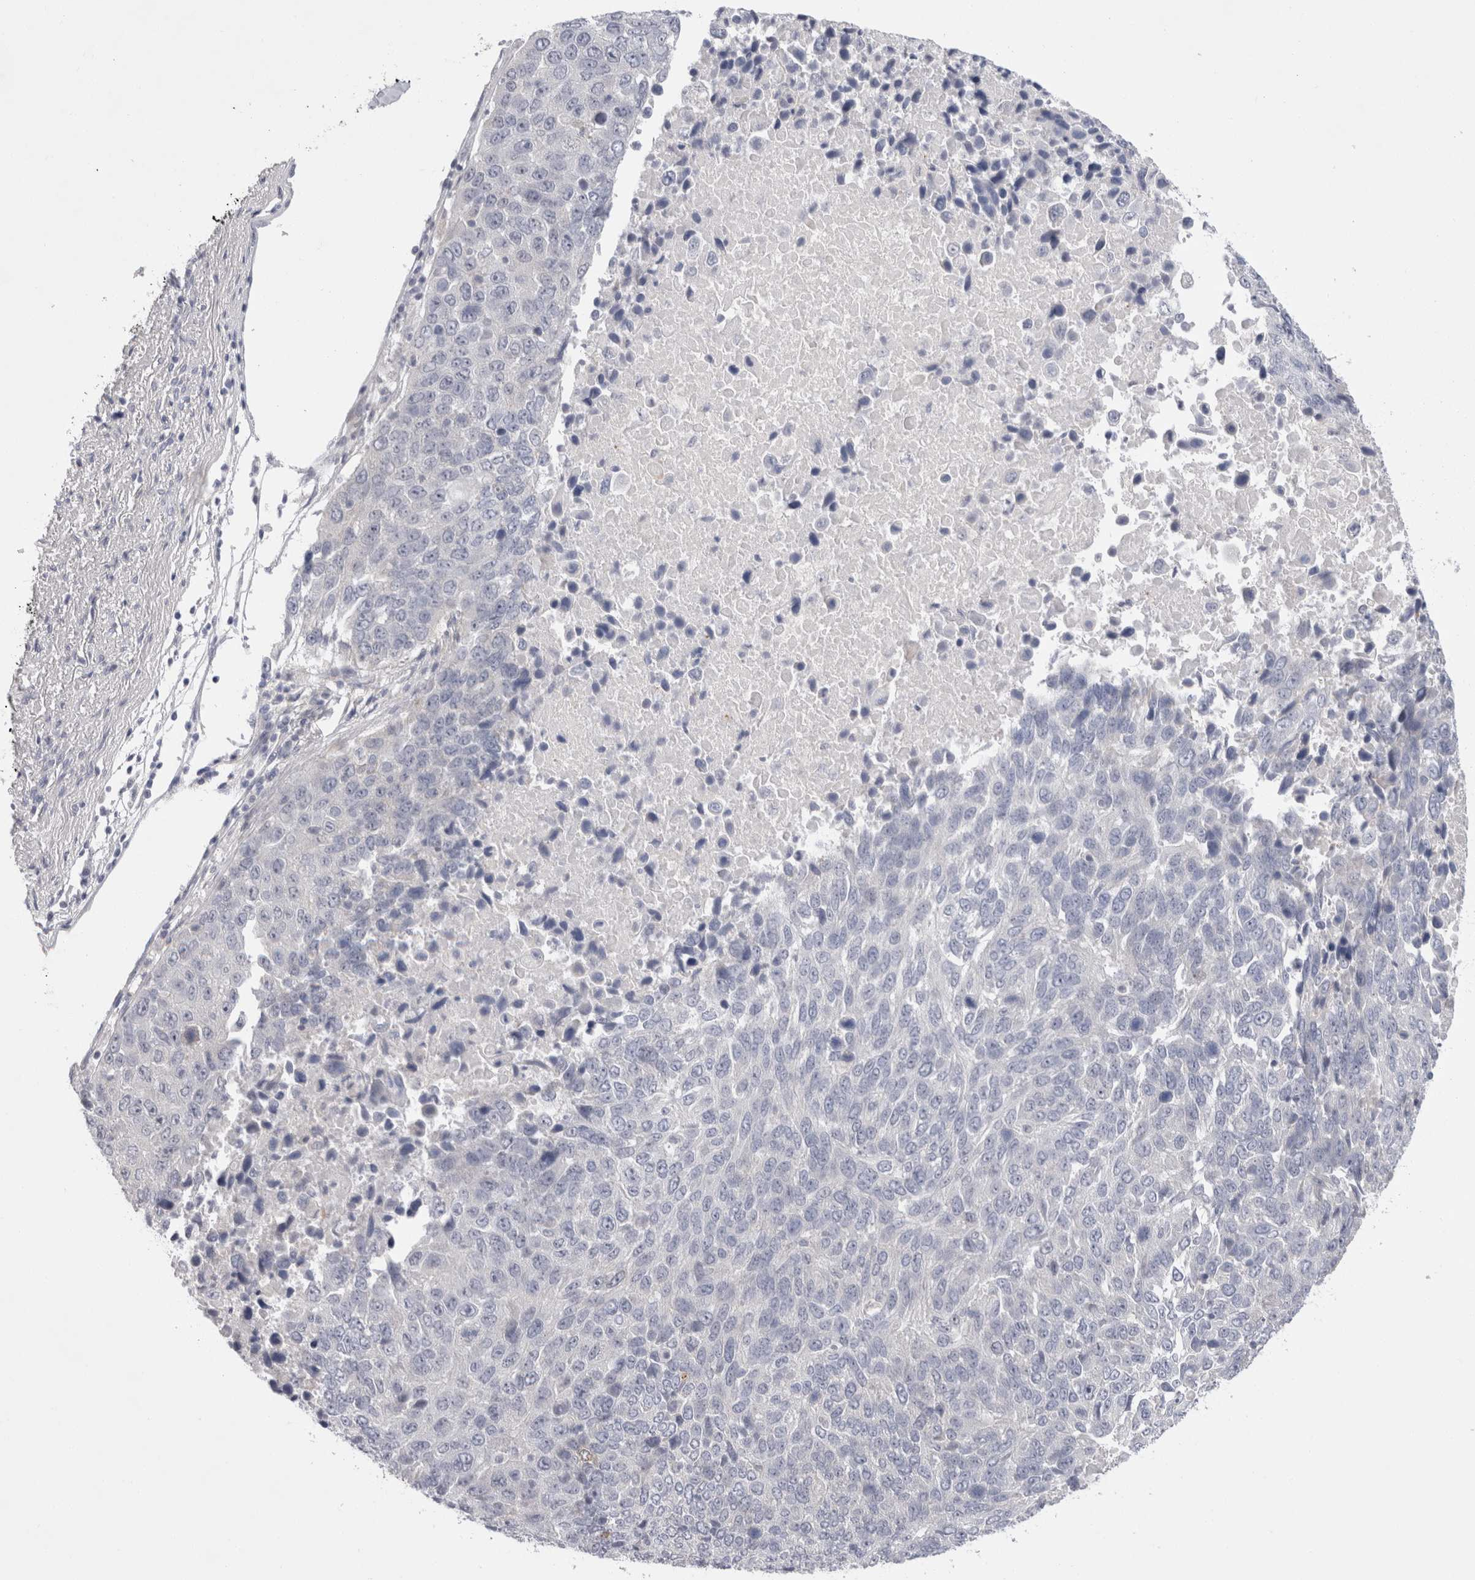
{"staining": {"intensity": "negative", "quantity": "none", "location": "none"}, "tissue": "lung cancer", "cell_type": "Tumor cells", "image_type": "cancer", "snomed": [{"axis": "morphology", "description": "Squamous cell carcinoma, NOS"}, {"axis": "topography", "description": "Lung"}], "caption": "Immunohistochemistry of lung squamous cell carcinoma demonstrates no staining in tumor cells.", "gene": "SPINK2", "patient": {"sex": "male", "age": 66}}